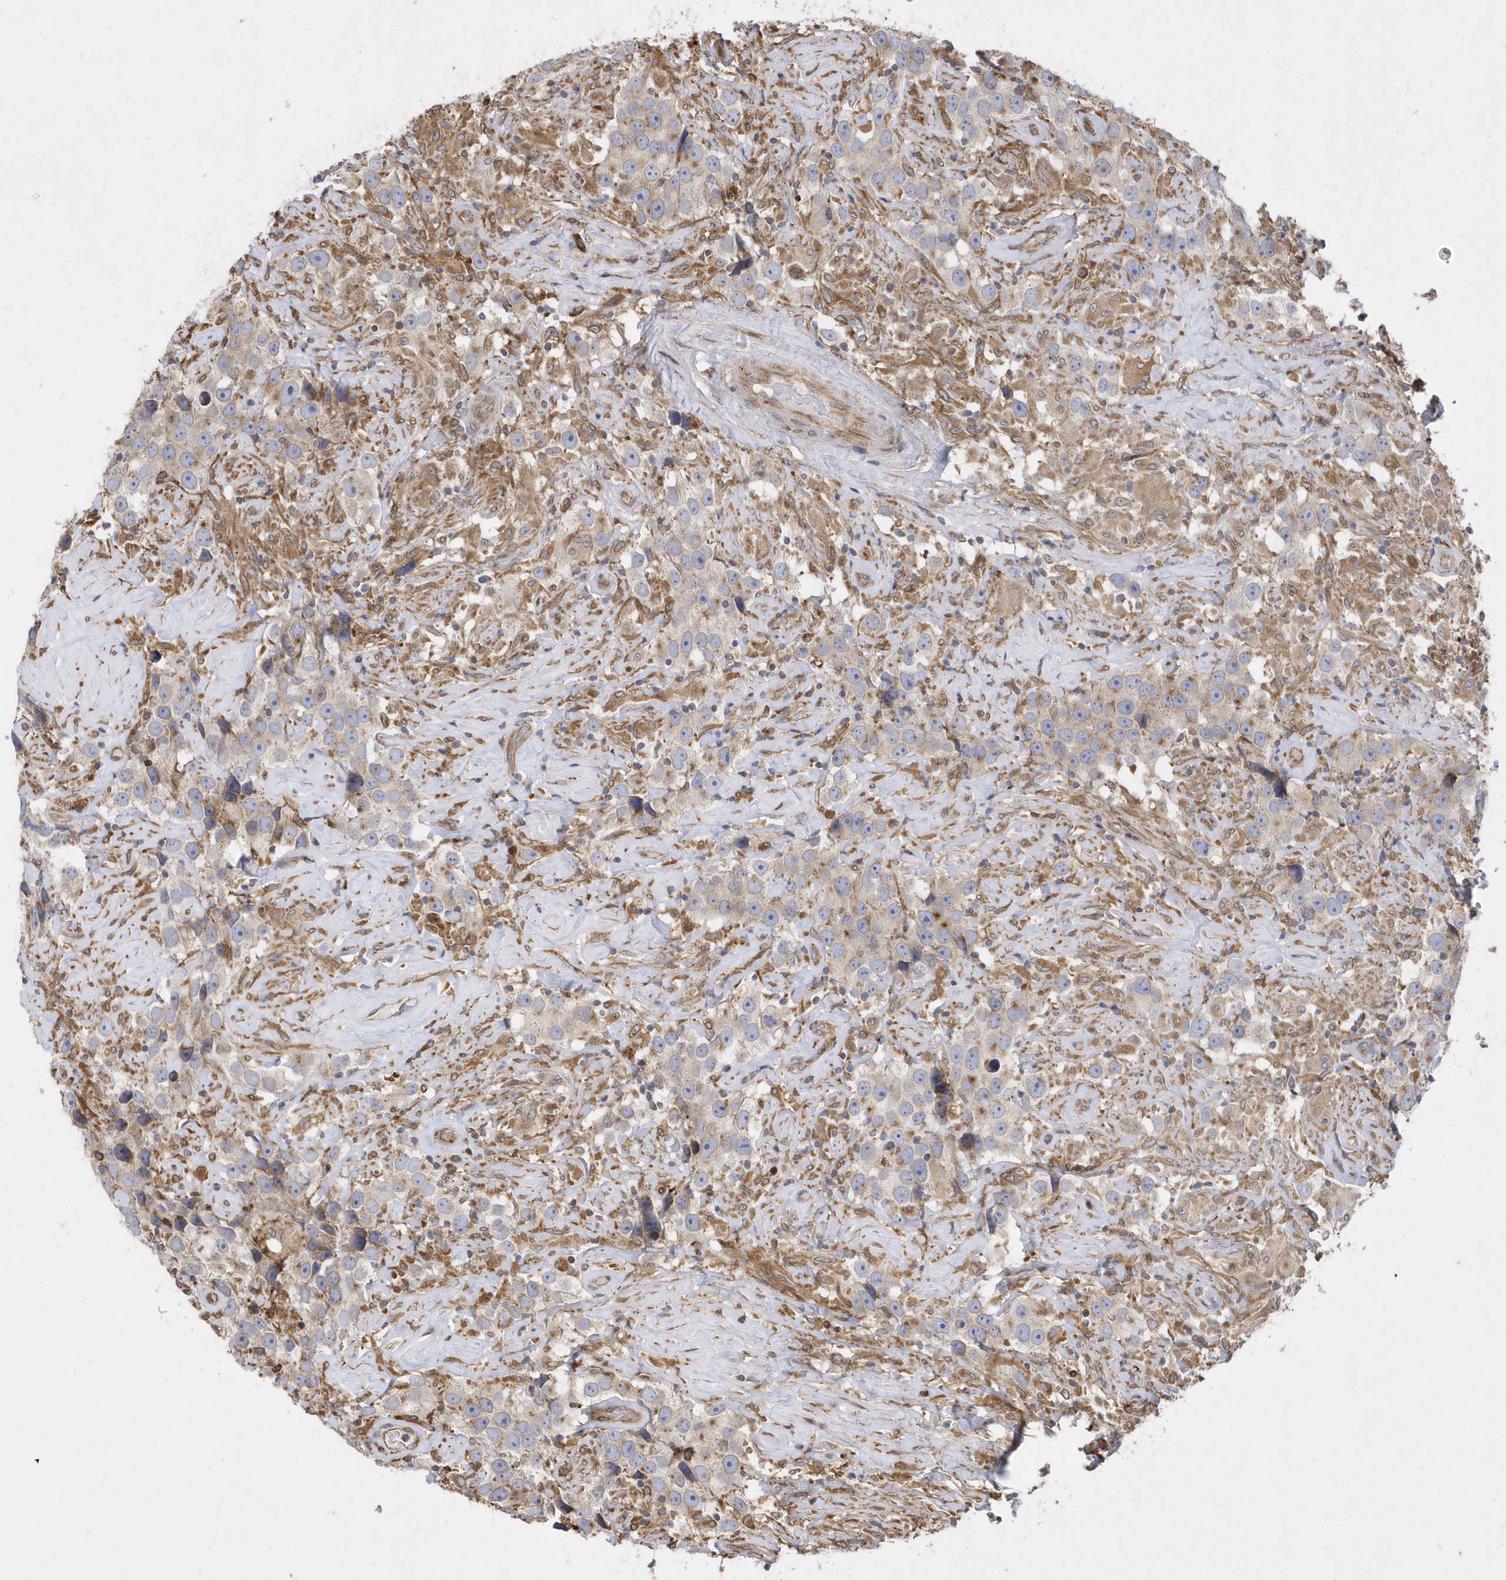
{"staining": {"intensity": "moderate", "quantity": "<25%", "location": "cytoplasmic/membranous"}, "tissue": "testis cancer", "cell_type": "Tumor cells", "image_type": "cancer", "snomed": [{"axis": "morphology", "description": "Seminoma, NOS"}, {"axis": "topography", "description": "Testis"}], "caption": "Immunohistochemistry (IHC) of testis cancer reveals low levels of moderate cytoplasmic/membranous expression in about <25% of tumor cells.", "gene": "VAMP7", "patient": {"sex": "male", "age": 49}}